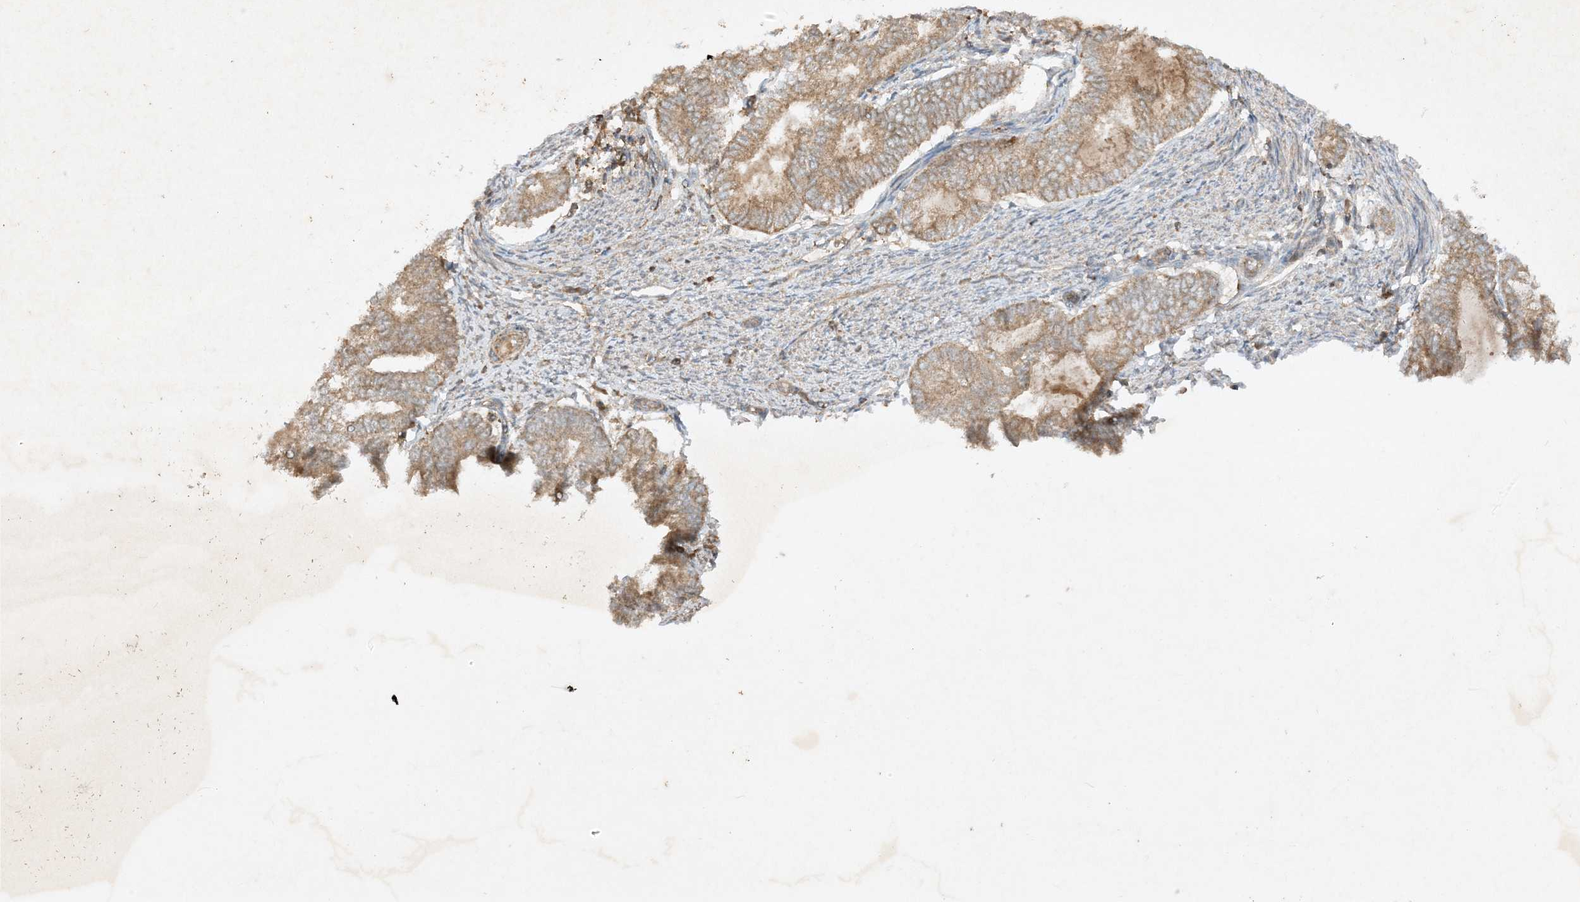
{"staining": {"intensity": "moderate", "quantity": ">75%", "location": "cytoplasmic/membranous"}, "tissue": "endometrial cancer", "cell_type": "Tumor cells", "image_type": "cancer", "snomed": [{"axis": "morphology", "description": "Adenocarcinoma, NOS"}, {"axis": "topography", "description": "Endometrium"}], "caption": "Endometrial cancer stained for a protein (brown) reveals moderate cytoplasmic/membranous positive positivity in approximately >75% of tumor cells.", "gene": "XRN1", "patient": {"sex": "female", "age": 79}}